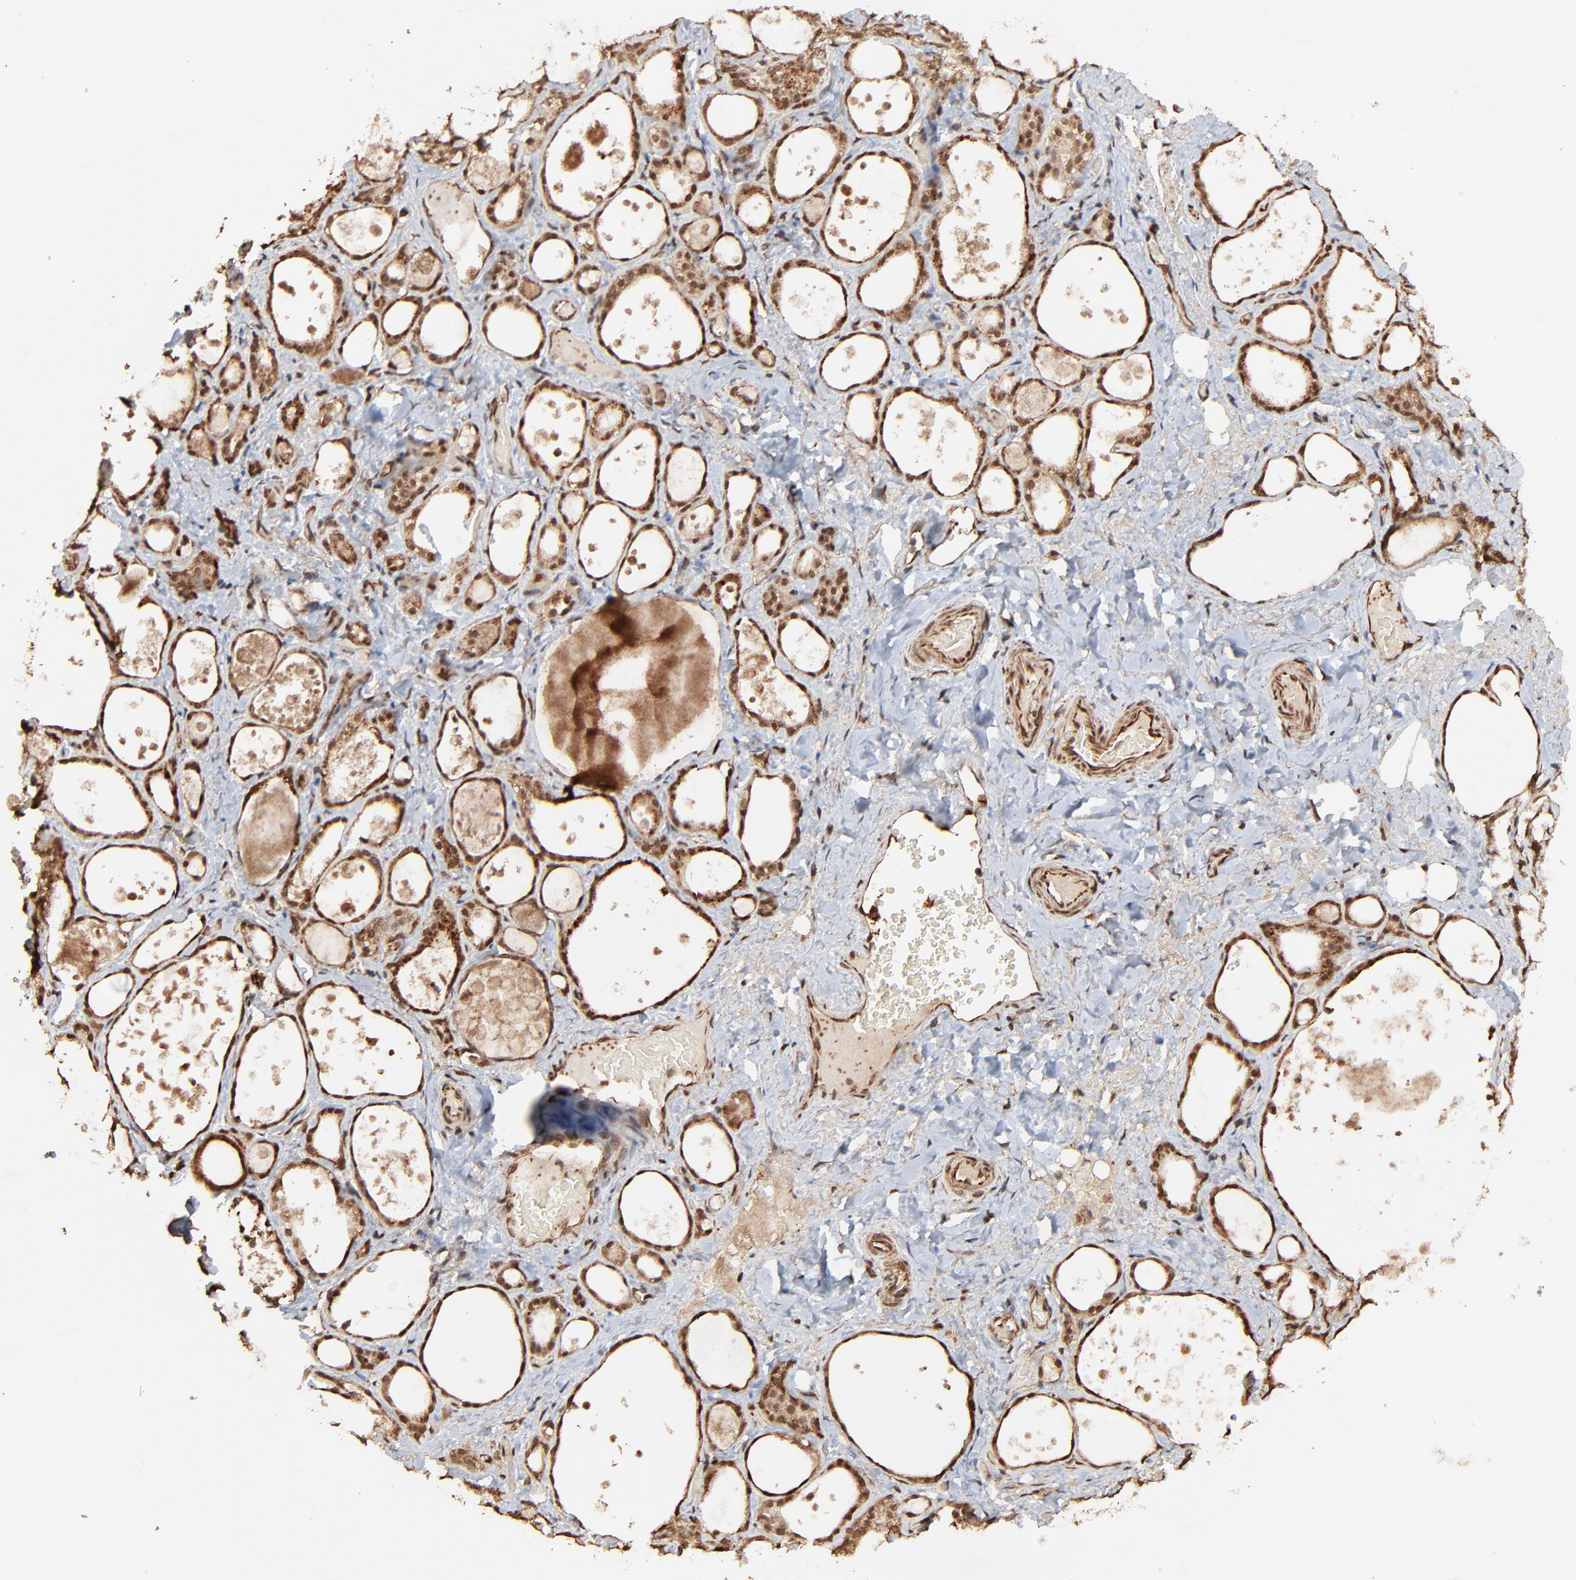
{"staining": {"intensity": "strong", "quantity": ">75%", "location": "cytoplasmic/membranous,nuclear"}, "tissue": "thyroid gland", "cell_type": "Glandular cells", "image_type": "normal", "snomed": [{"axis": "morphology", "description": "Normal tissue, NOS"}, {"axis": "topography", "description": "Thyroid gland"}], "caption": "Protein staining of normal thyroid gland shows strong cytoplasmic/membranous,nuclear positivity in about >75% of glandular cells.", "gene": "FAM227A", "patient": {"sex": "female", "age": 75}}